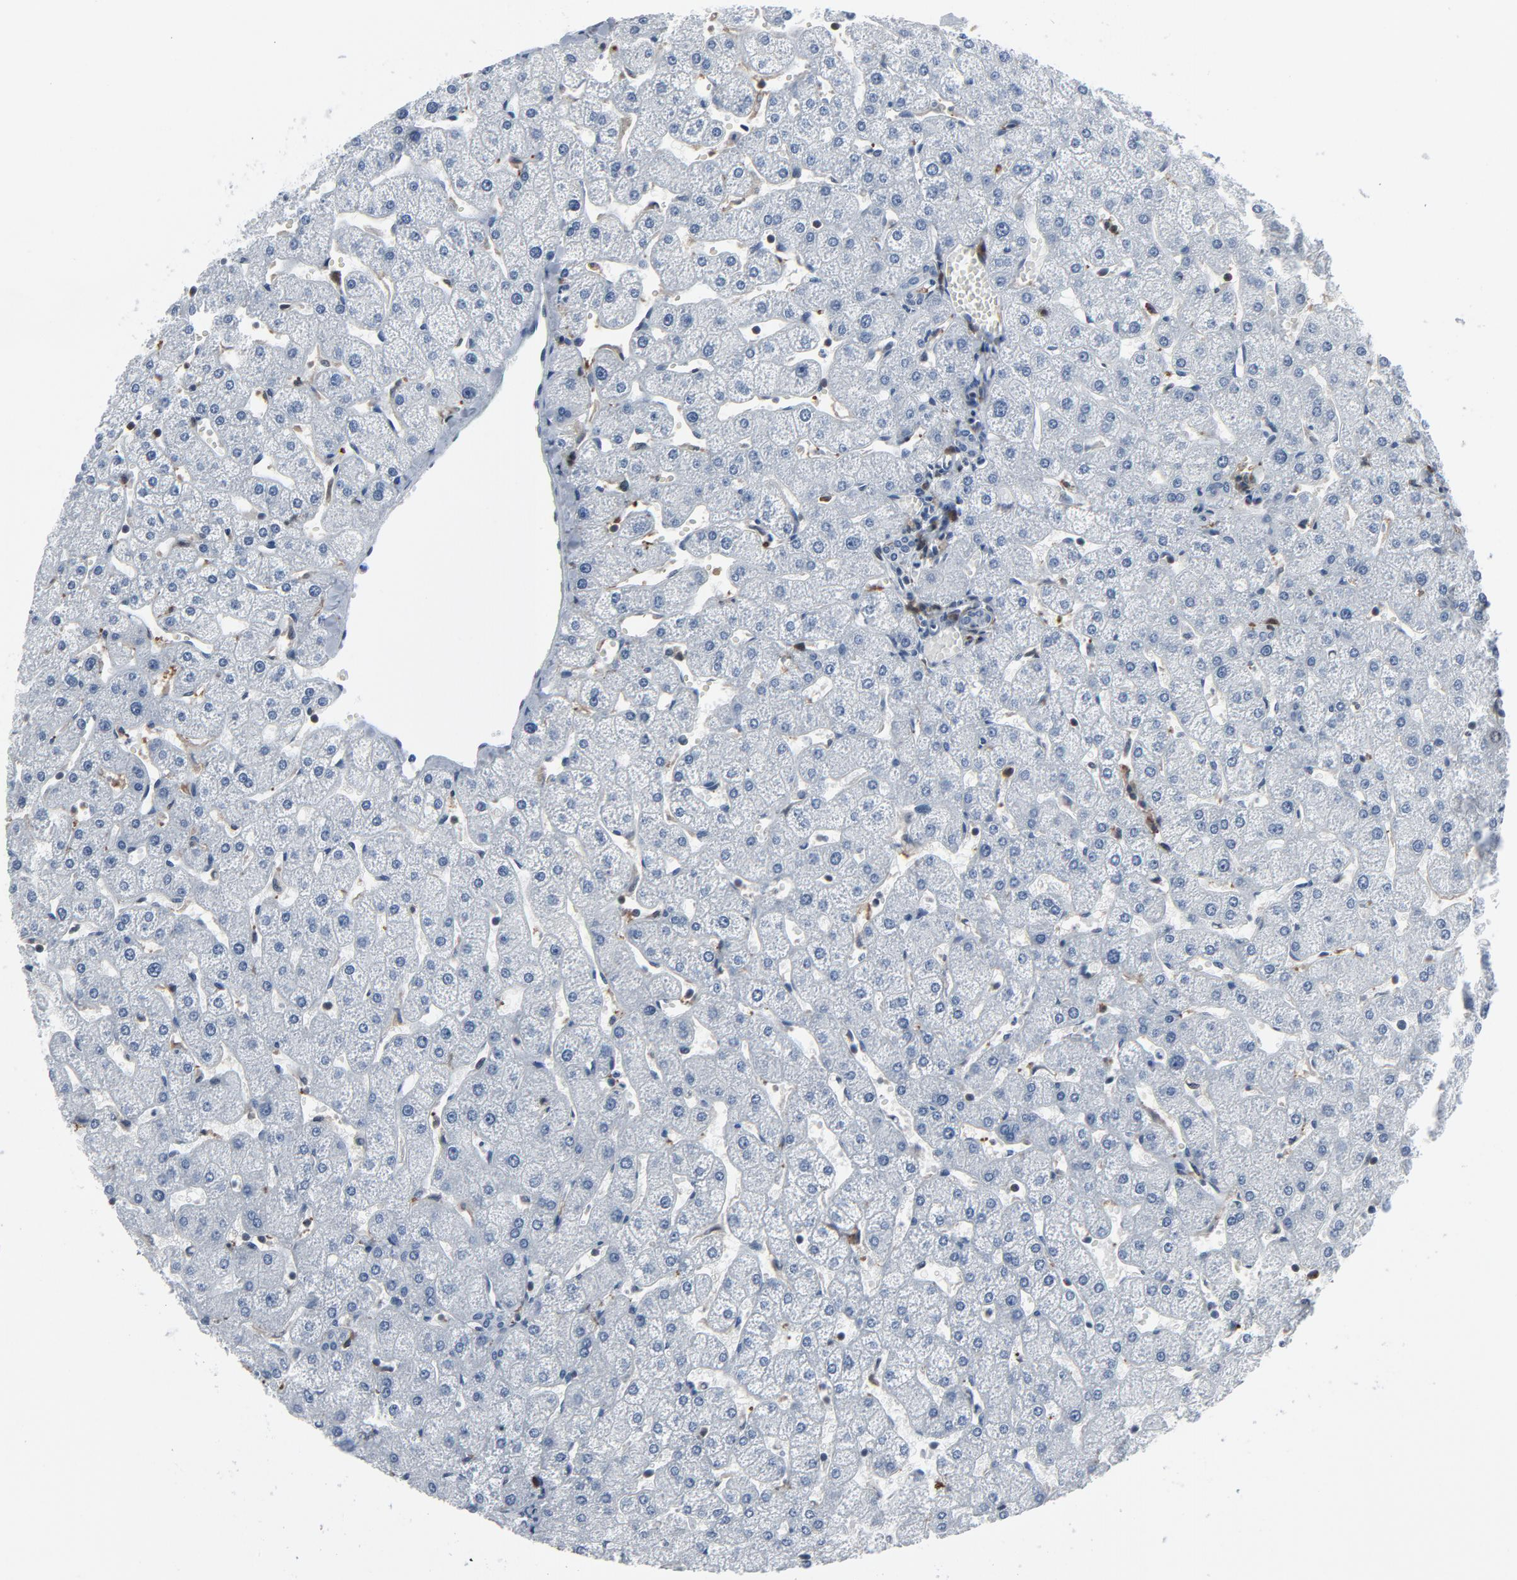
{"staining": {"intensity": "negative", "quantity": "none", "location": "none"}, "tissue": "liver", "cell_type": "Cholangiocytes", "image_type": "normal", "snomed": [{"axis": "morphology", "description": "Normal tissue, NOS"}, {"axis": "topography", "description": "Liver"}], "caption": "High power microscopy image of an immunohistochemistry image of benign liver, revealing no significant positivity in cholangiocytes.", "gene": "STAT5A", "patient": {"sex": "male", "age": 67}}